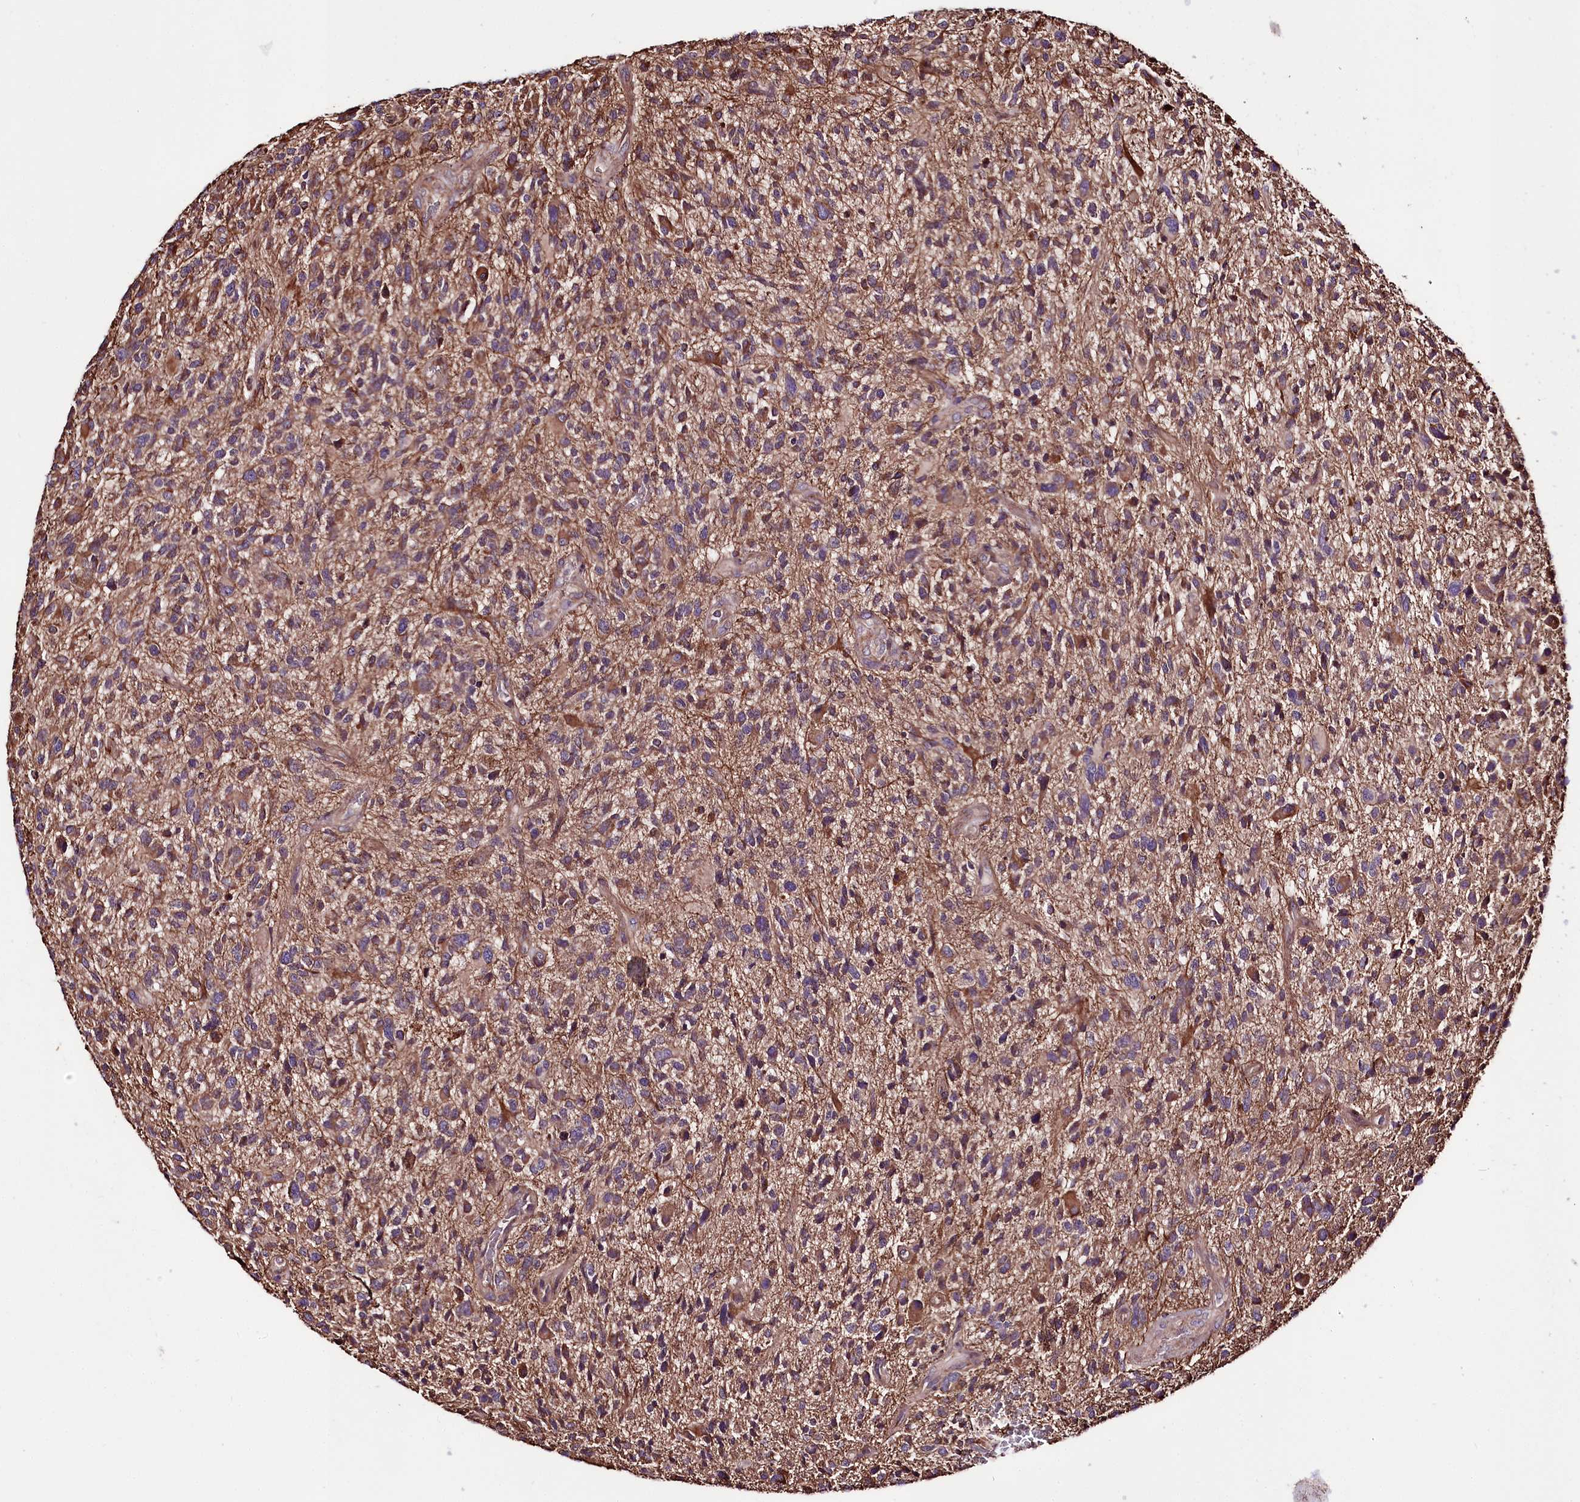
{"staining": {"intensity": "moderate", "quantity": ">75%", "location": "cytoplasmic/membranous"}, "tissue": "glioma", "cell_type": "Tumor cells", "image_type": "cancer", "snomed": [{"axis": "morphology", "description": "Glioma, malignant, High grade"}, {"axis": "topography", "description": "Brain"}], "caption": "Immunohistochemistry (IHC) photomicrograph of glioma stained for a protein (brown), which exhibits medium levels of moderate cytoplasmic/membranous staining in approximately >75% of tumor cells.", "gene": "WWC1", "patient": {"sex": "male", "age": 47}}